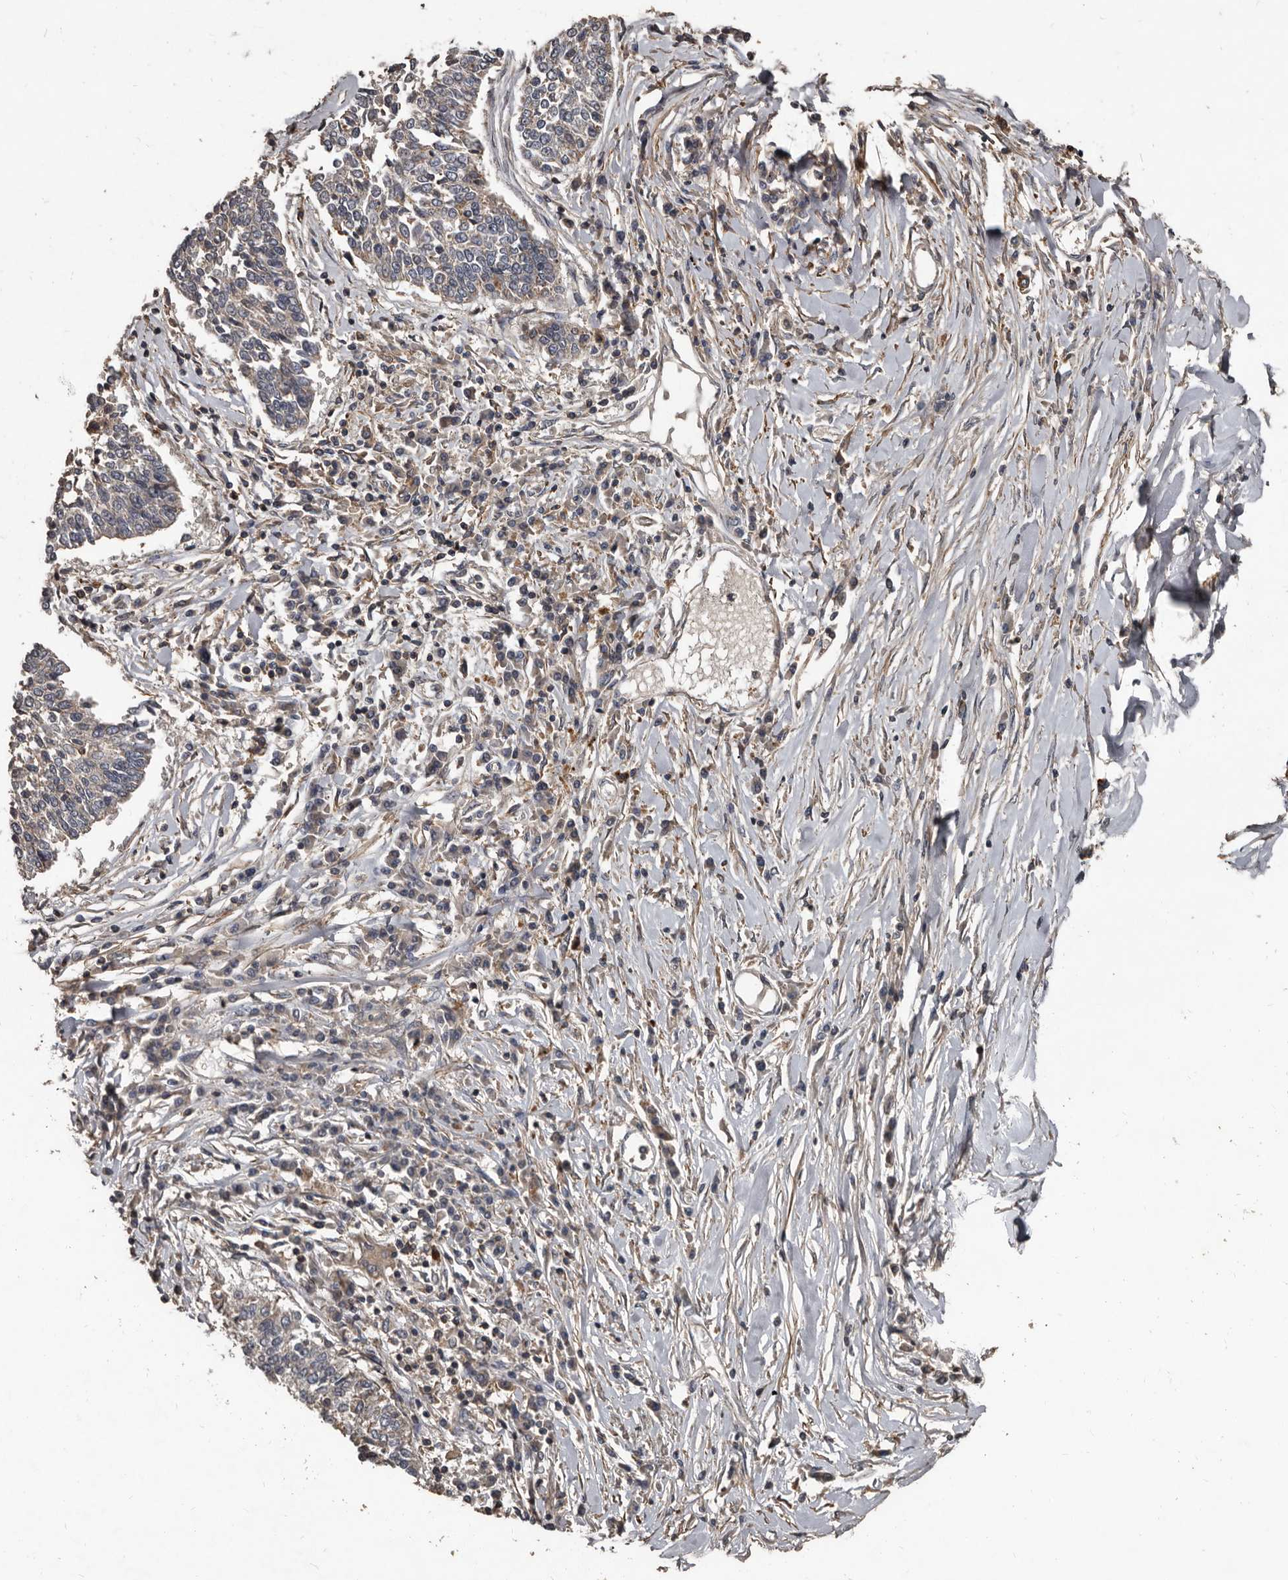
{"staining": {"intensity": "negative", "quantity": "none", "location": "none"}, "tissue": "lung cancer", "cell_type": "Tumor cells", "image_type": "cancer", "snomed": [{"axis": "morphology", "description": "Normal tissue, NOS"}, {"axis": "morphology", "description": "Squamous cell carcinoma, NOS"}, {"axis": "topography", "description": "Cartilage tissue"}, {"axis": "topography", "description": "Bronchus"}, {"axis": "topography", "description": "Lung"}, {"axis": "topography", "description": "Peripheral nerve tissue"}], "caption": "Immunohistochemistry of human lung squamous cell carcinoma shows no positivity in tumor cells.", "gene": "GREB1", "patient": {"sex": "female", "age": 49}}